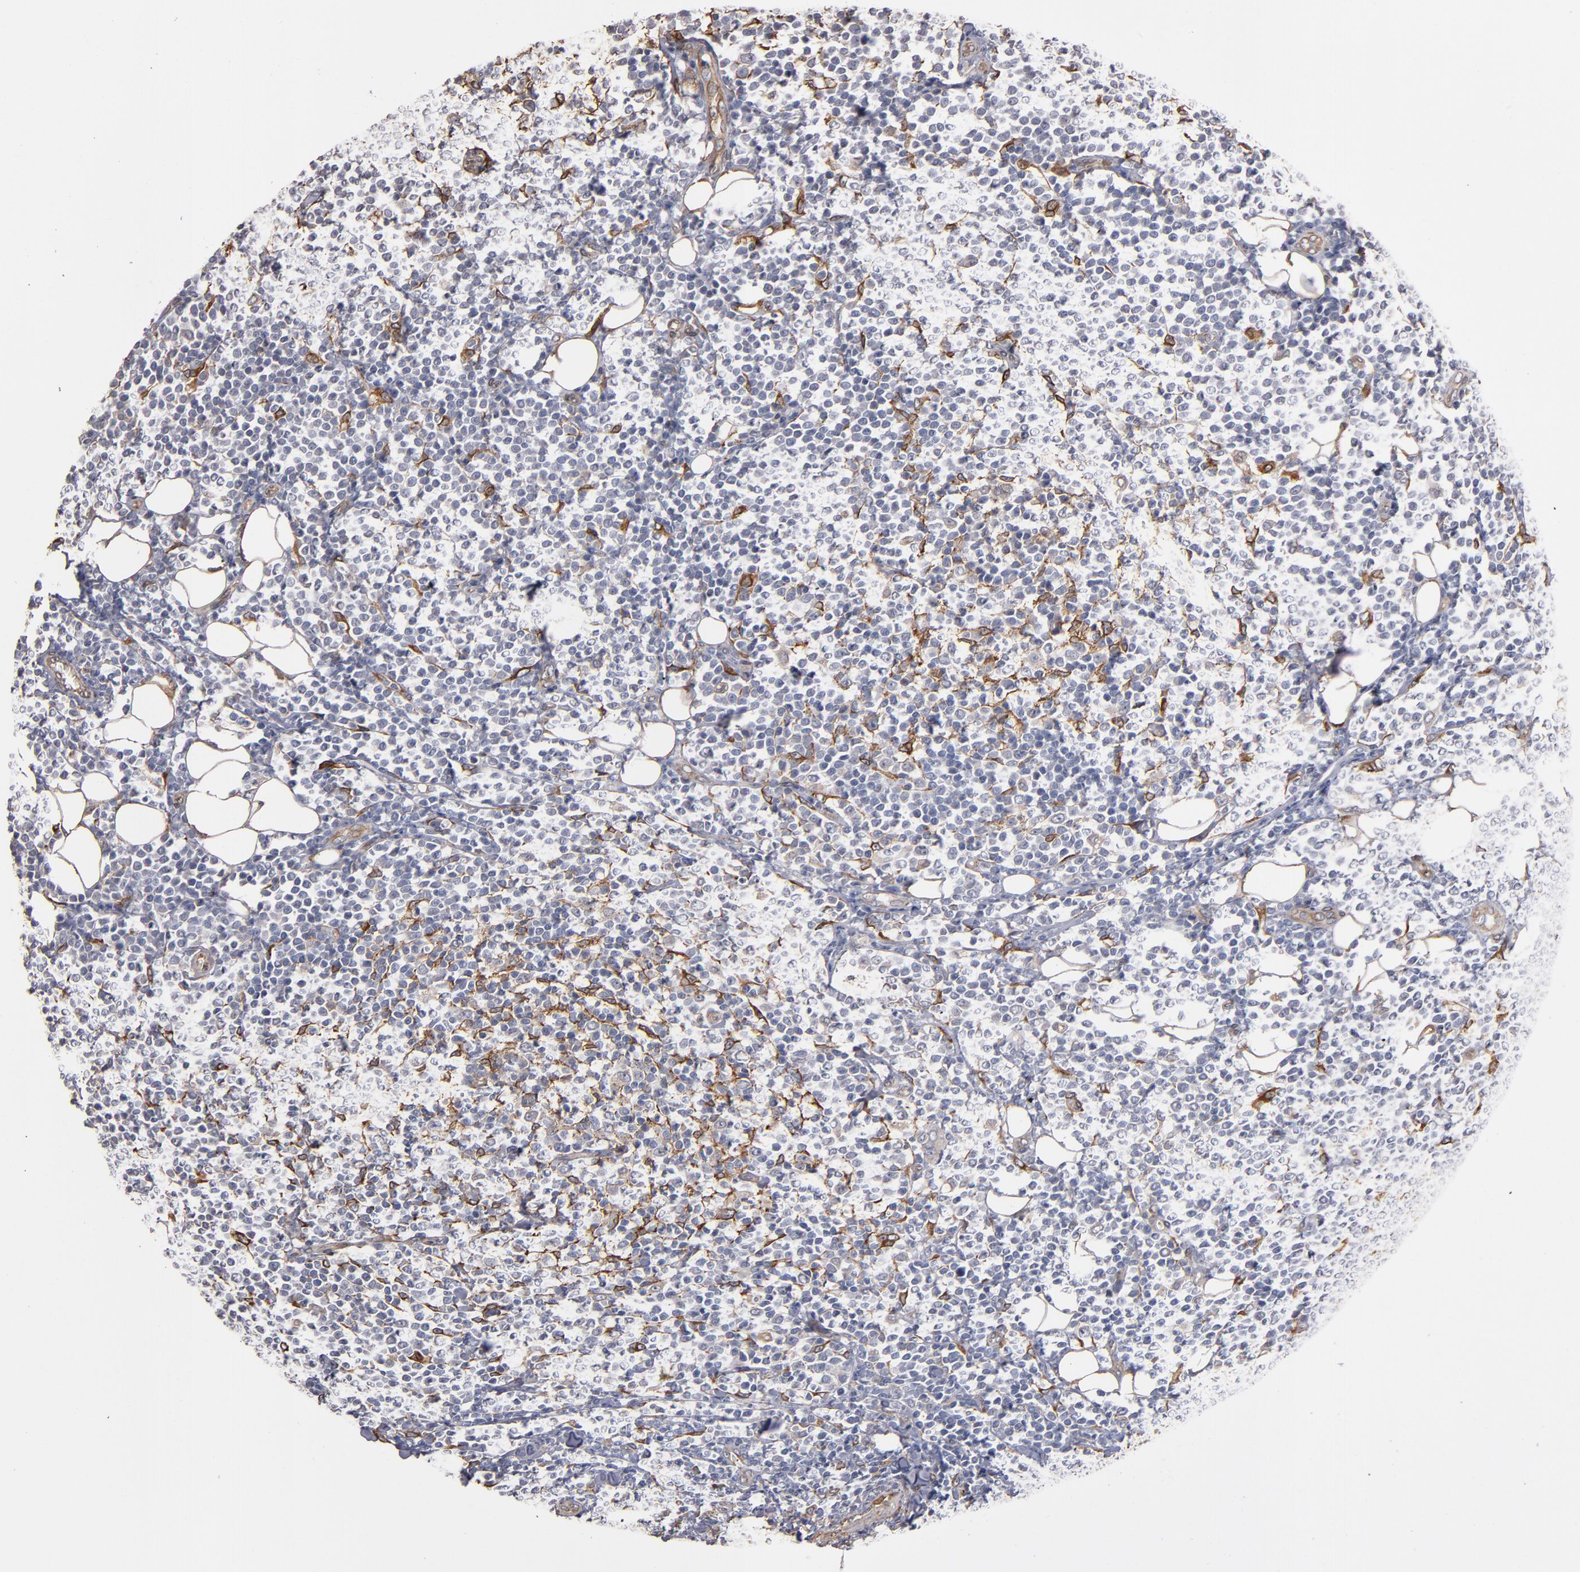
{"staining": {"intensity": "strong", "quantity": "<25%", "location": "cytoplasmic/membranous"}, "tissue": "lymphoma", "cell_type": "Tumor cells", "image_type": "cancer", "snomed": [{"axis": "morphology", "description": "Malignant lymphoma, non-Hodgkin's type, Low grade"}, {"axis": "topography", "description": "Soft tissue"}], "caption": "Protein expression analysis of lymphoma reveals strong cytoplasmic/membranous staining in about <25% of tumor cells.", "gene": "PGRMC1", "patient": {"sex": "male", "age": 92}}